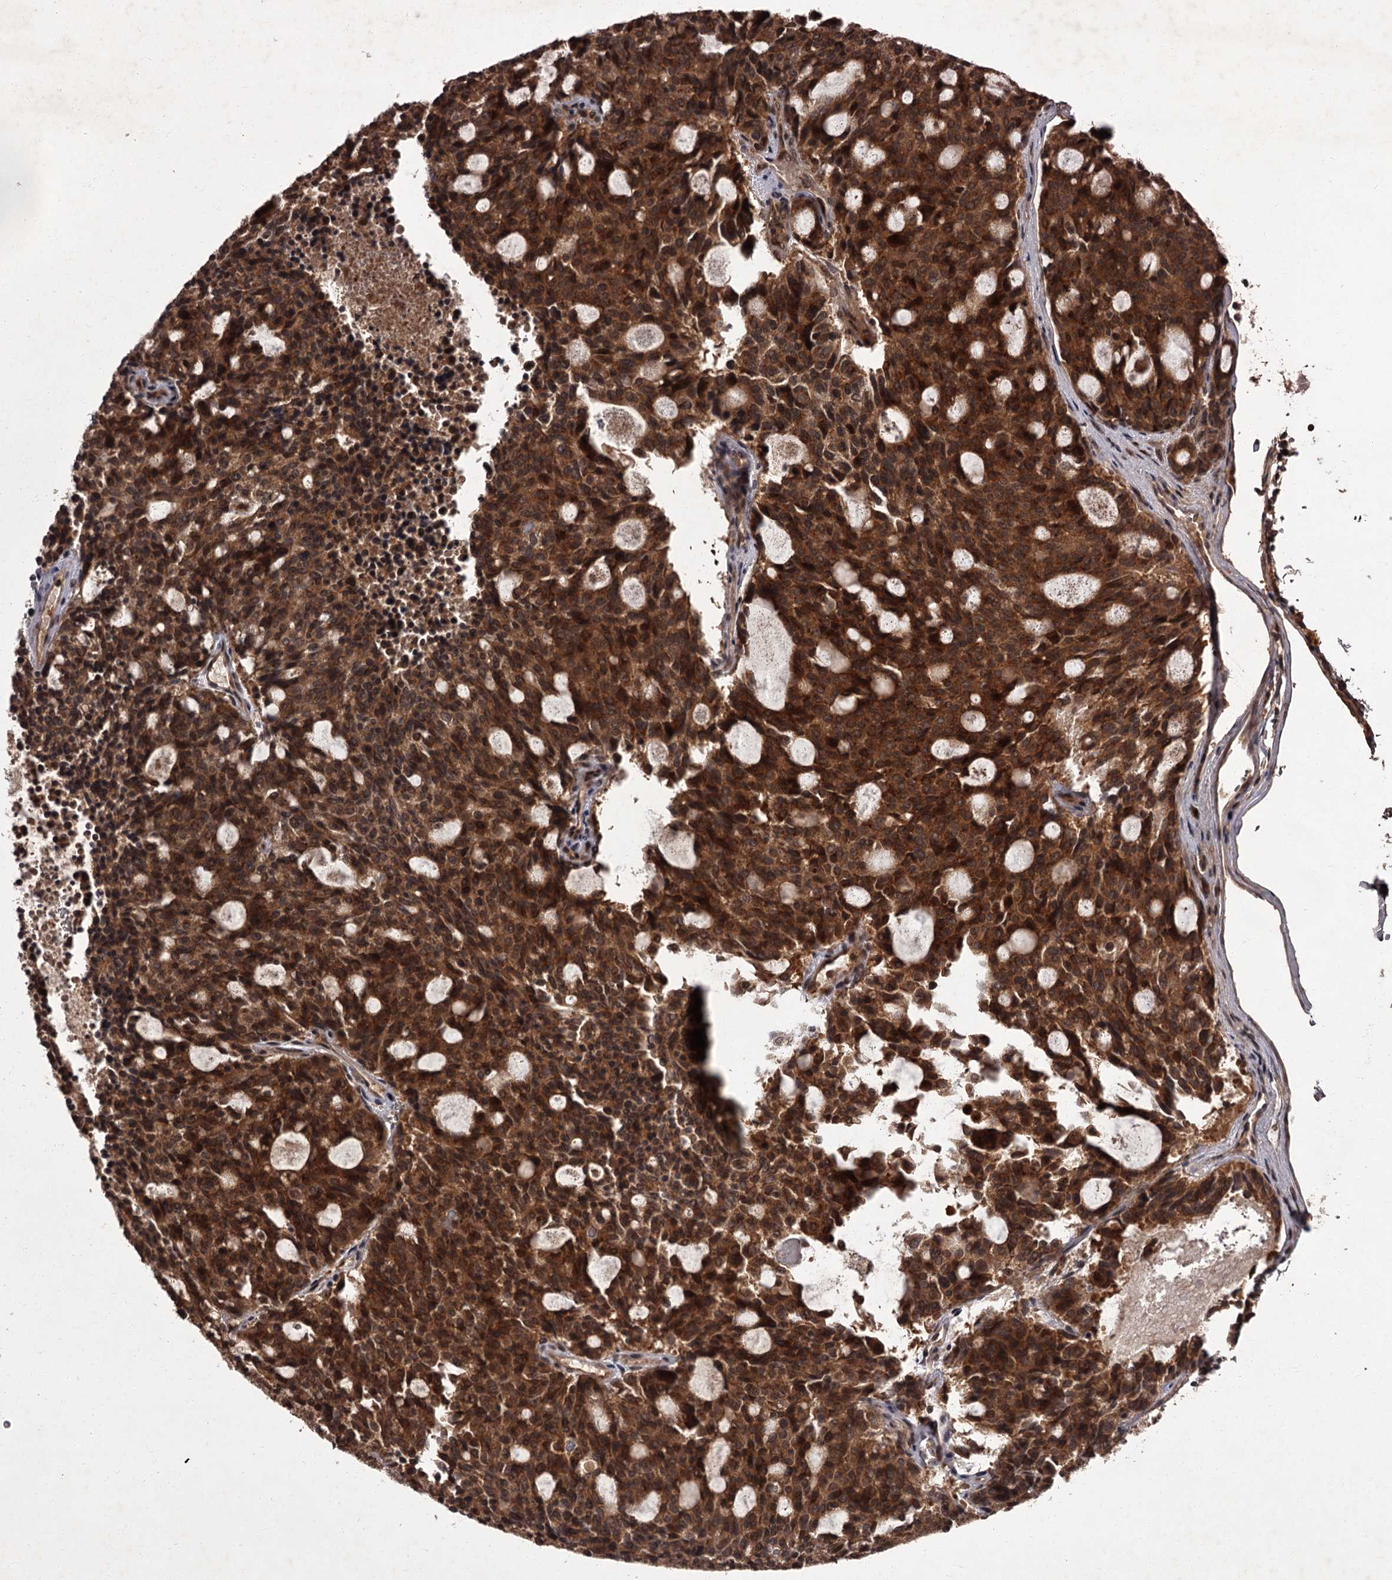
{"staining": {"intensity": "strong", "quantity": ">75%", "location": "cytoplasmic/membranous"}, "tissue": "carcinoid", "cell_type": "Tumor cells", "image_type": "cancer", "snomed": [{"axis": "morphology", "description": "Carcinoid, malignant, NOS"}, {"axis": "topography", "description": "Pancreas"}], "caption": "The micrograph demonstrates immunohistochemical staining of malignant carcinoid. There is strong cytoplasmic/membranous positivity is identified in about >75% of tumor cells. Nuclei are stained in blue.", "gene": "TBC1D23", "patient": {"sex": "female", "age": 54}}